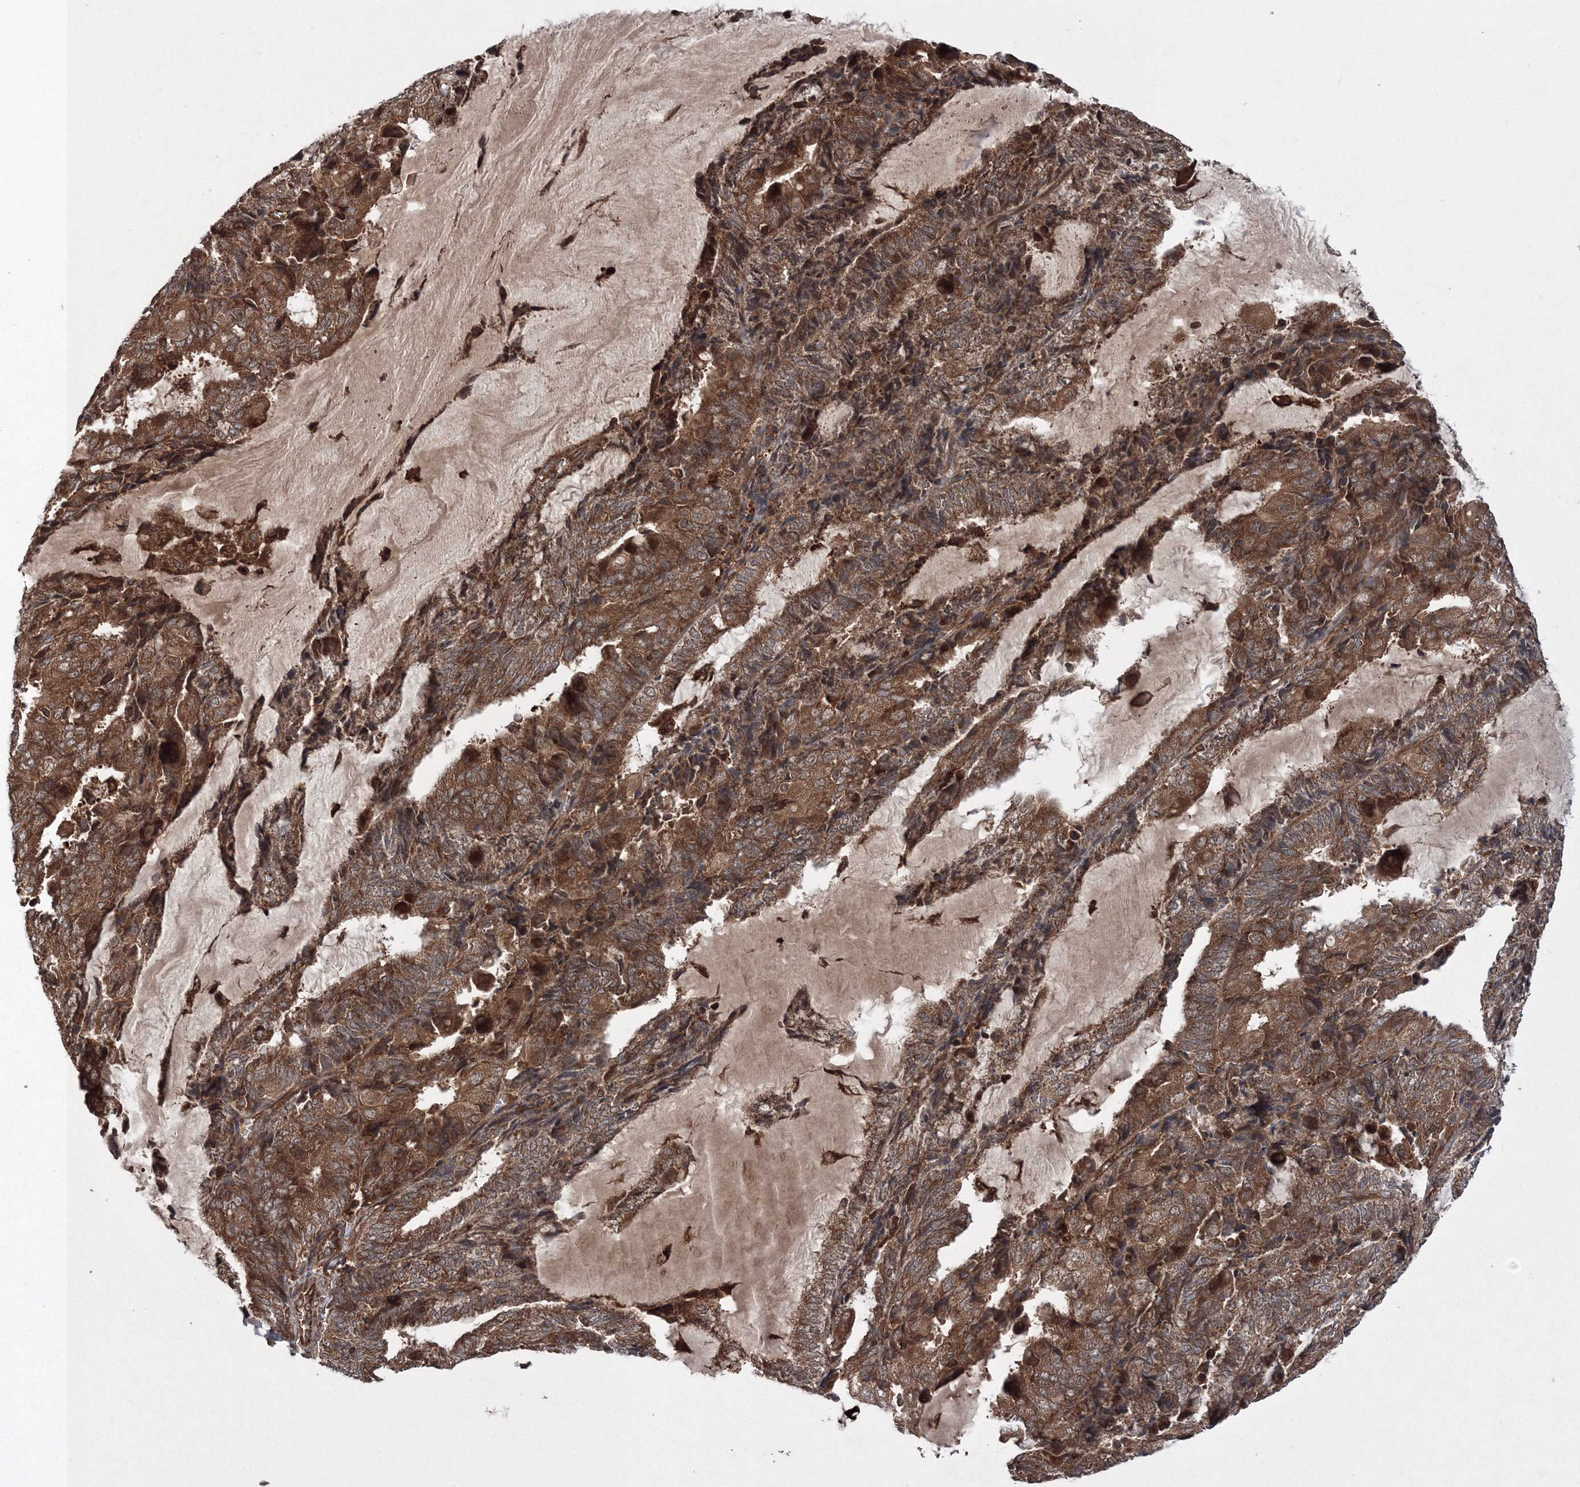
{"staining": {"intensity": "moderate", "quantity": ">75%", "location": "cytoplasmic/membranous"}, "tissue": "endometrial cancer", "cell_type": "Tumor cells", "image_type": "cancer", "snomed": [{"axis": "morphology", "description": "Adenocarcinoma, NOS"}, {"axis": "topography", "description": "Endometrium"}], "caption": "High-power microscopy captured an immunohistochemistry (IHC) micrograph of endometrial adenocarcinoma, revealing moderate cytoplasmic/membranous staining in about >75% of tumor cells.", "gene": "ATG3", "patient": {"sex": "female", "age": 81}}